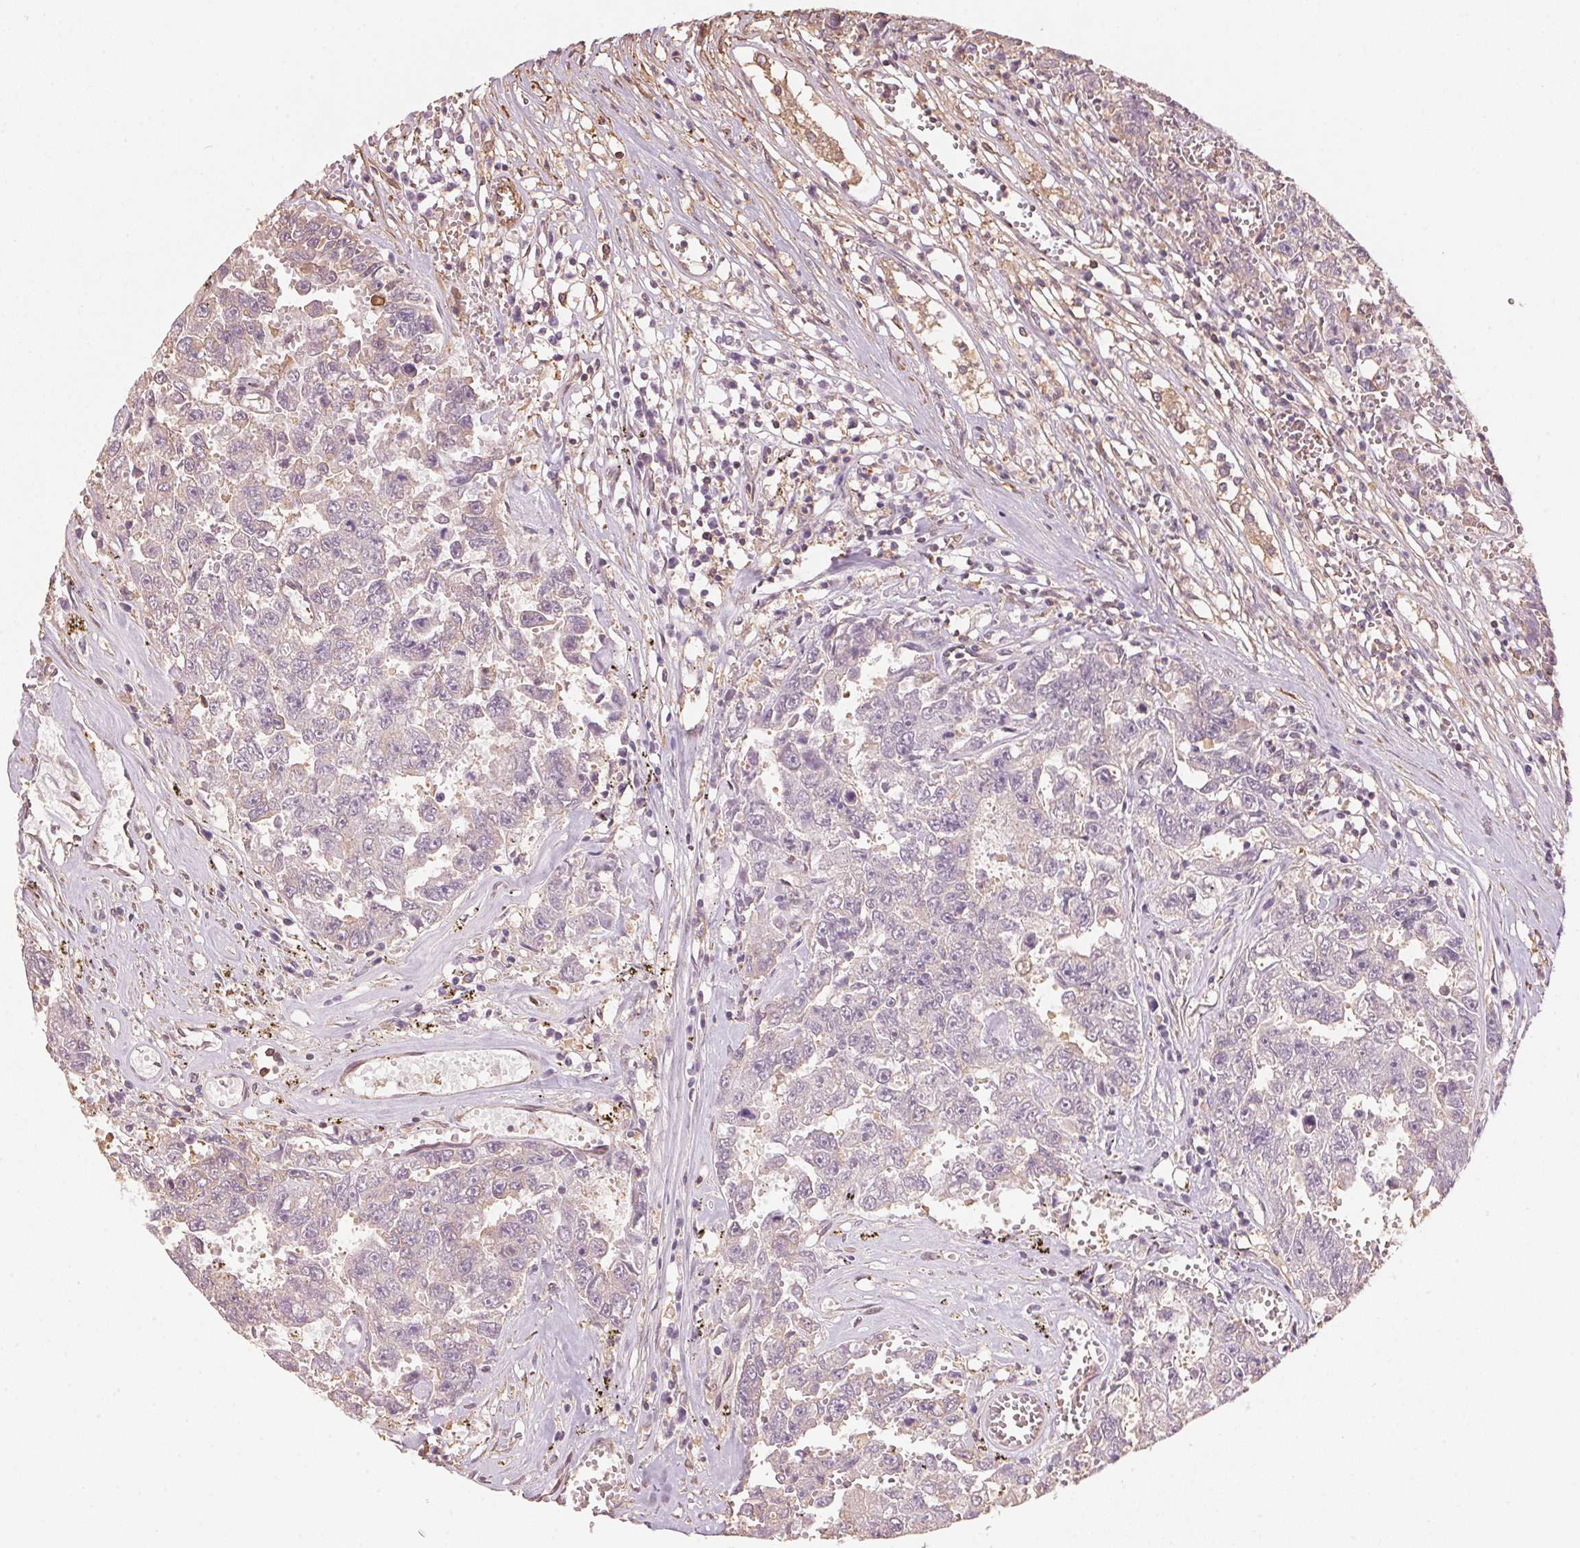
{"staining": {"intensity": "weak", "quantity": "25%-75%", "location": "cytoplasmic/membranous"}, "tissue": "testis cancer", "cell_type": "Tumor cells", "image_type": "cancer", "snomed": [{"axis": "morphology", "description": "Carcinoma, Embryonal, NOS"}, {"axis": "topography", "description": "Testis"}], "caption": "Embryonal carcinoma (testis) stained with DAB immunohistochemistry demonstrates low levels of weak cytoplasmic/membranous staining in approximately 25%-75% of tumor cells.", "gene": "QDPR", "patient": {"sex": "male", "age": 36}}